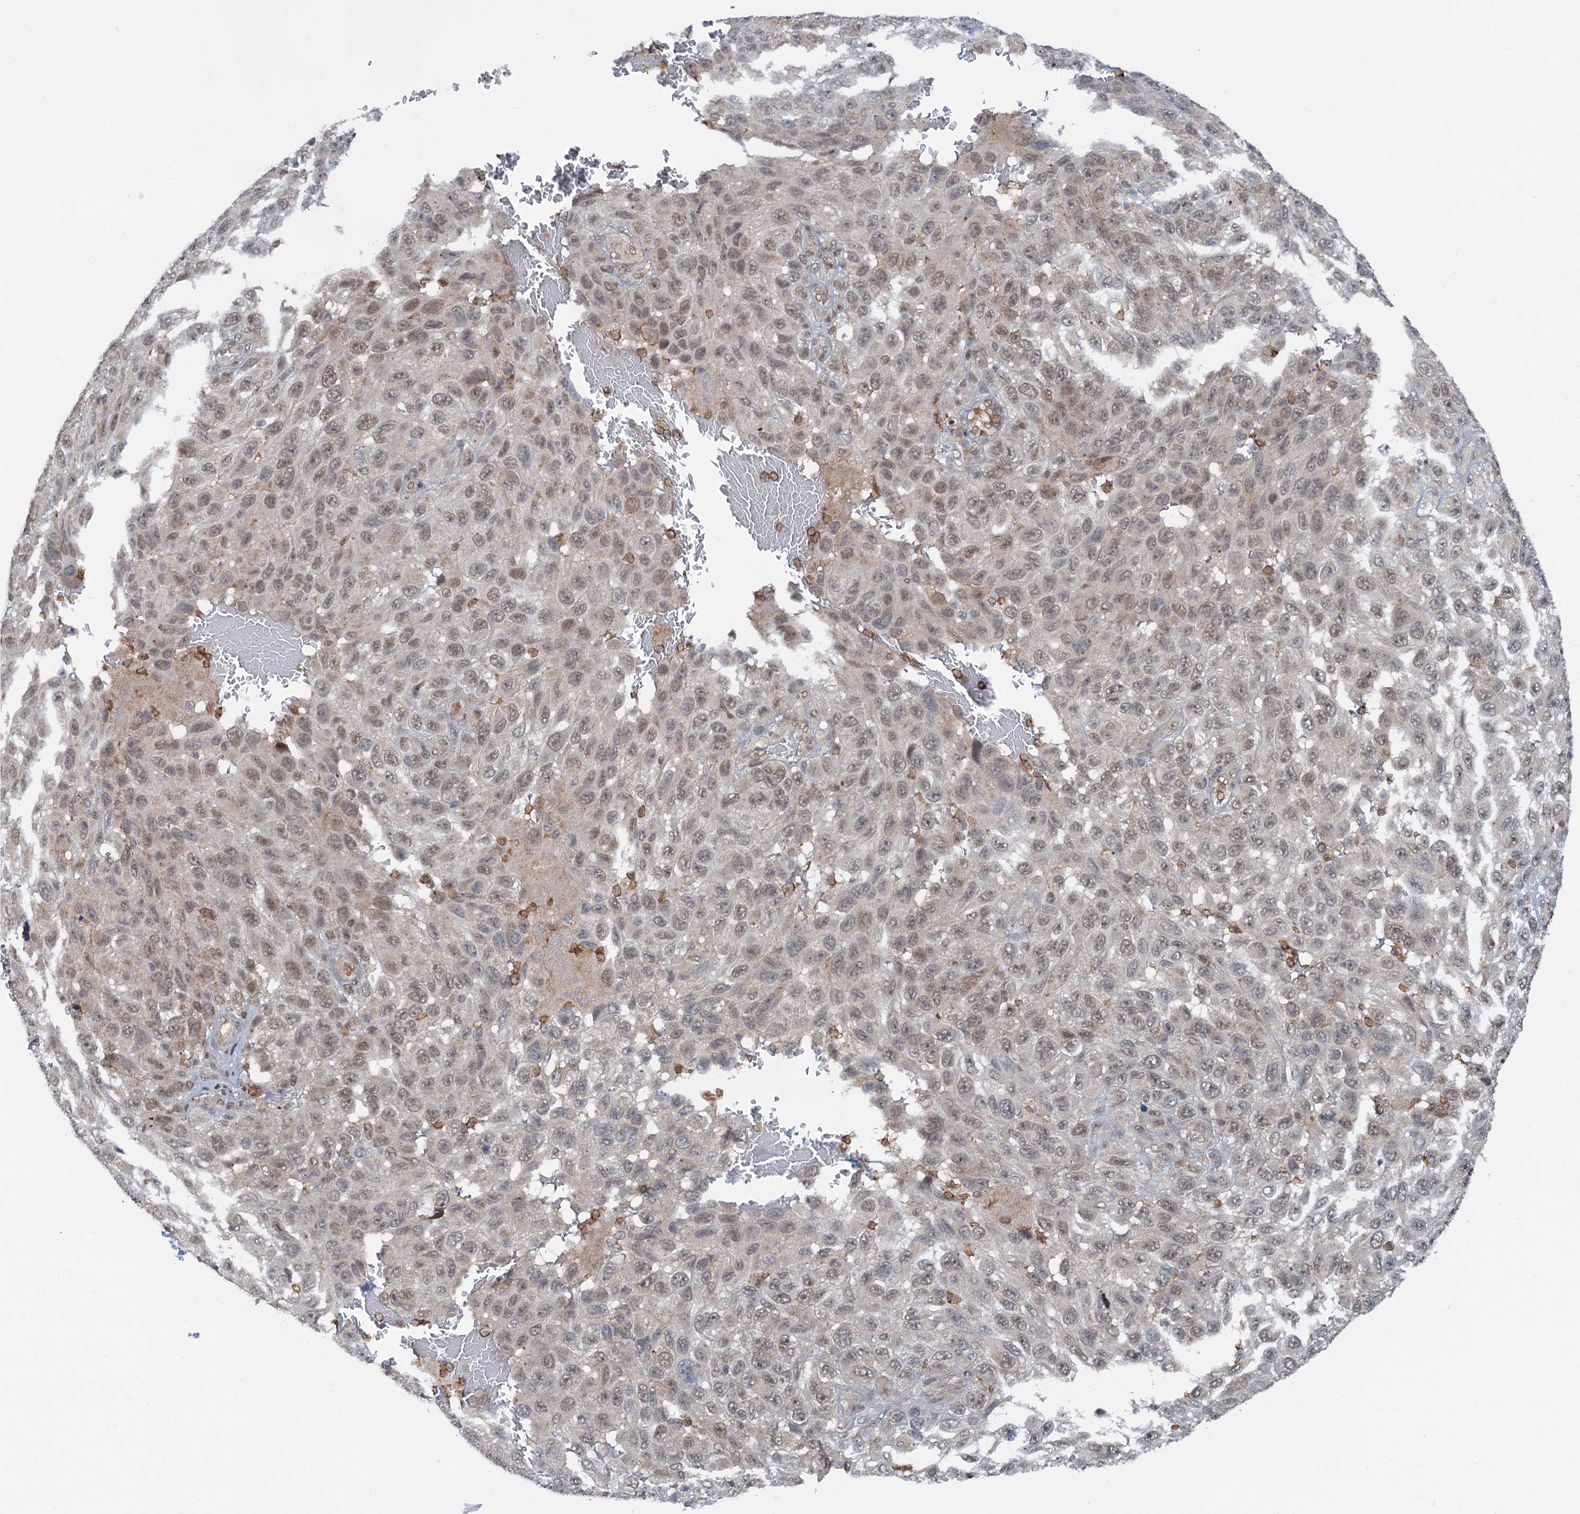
{"staining": {"intensity": "weak", "quantity": "25%-75%", "location": "nuclear"}, "tissue": "melanoma", "cell_type": "Tumor cells", "image_type": "cancer", "snomed": [{"axis": "morphology", "description": "Normal tissue, NOS"}, {"axis": "morphology", "description": "Malignant melanoma, NOS"}, {"axis": "topography", "description": "Skin"}], "caption": "Melanoma stained with DAB (3,3'-diaminobenzidine) immunohistochemistry (IHC) displays low levels of weak nuclear staining in approximately 25%-75% of tumor cells.", "gene": "ZNF609", "patient": {"sex": "female", "age": 96}}